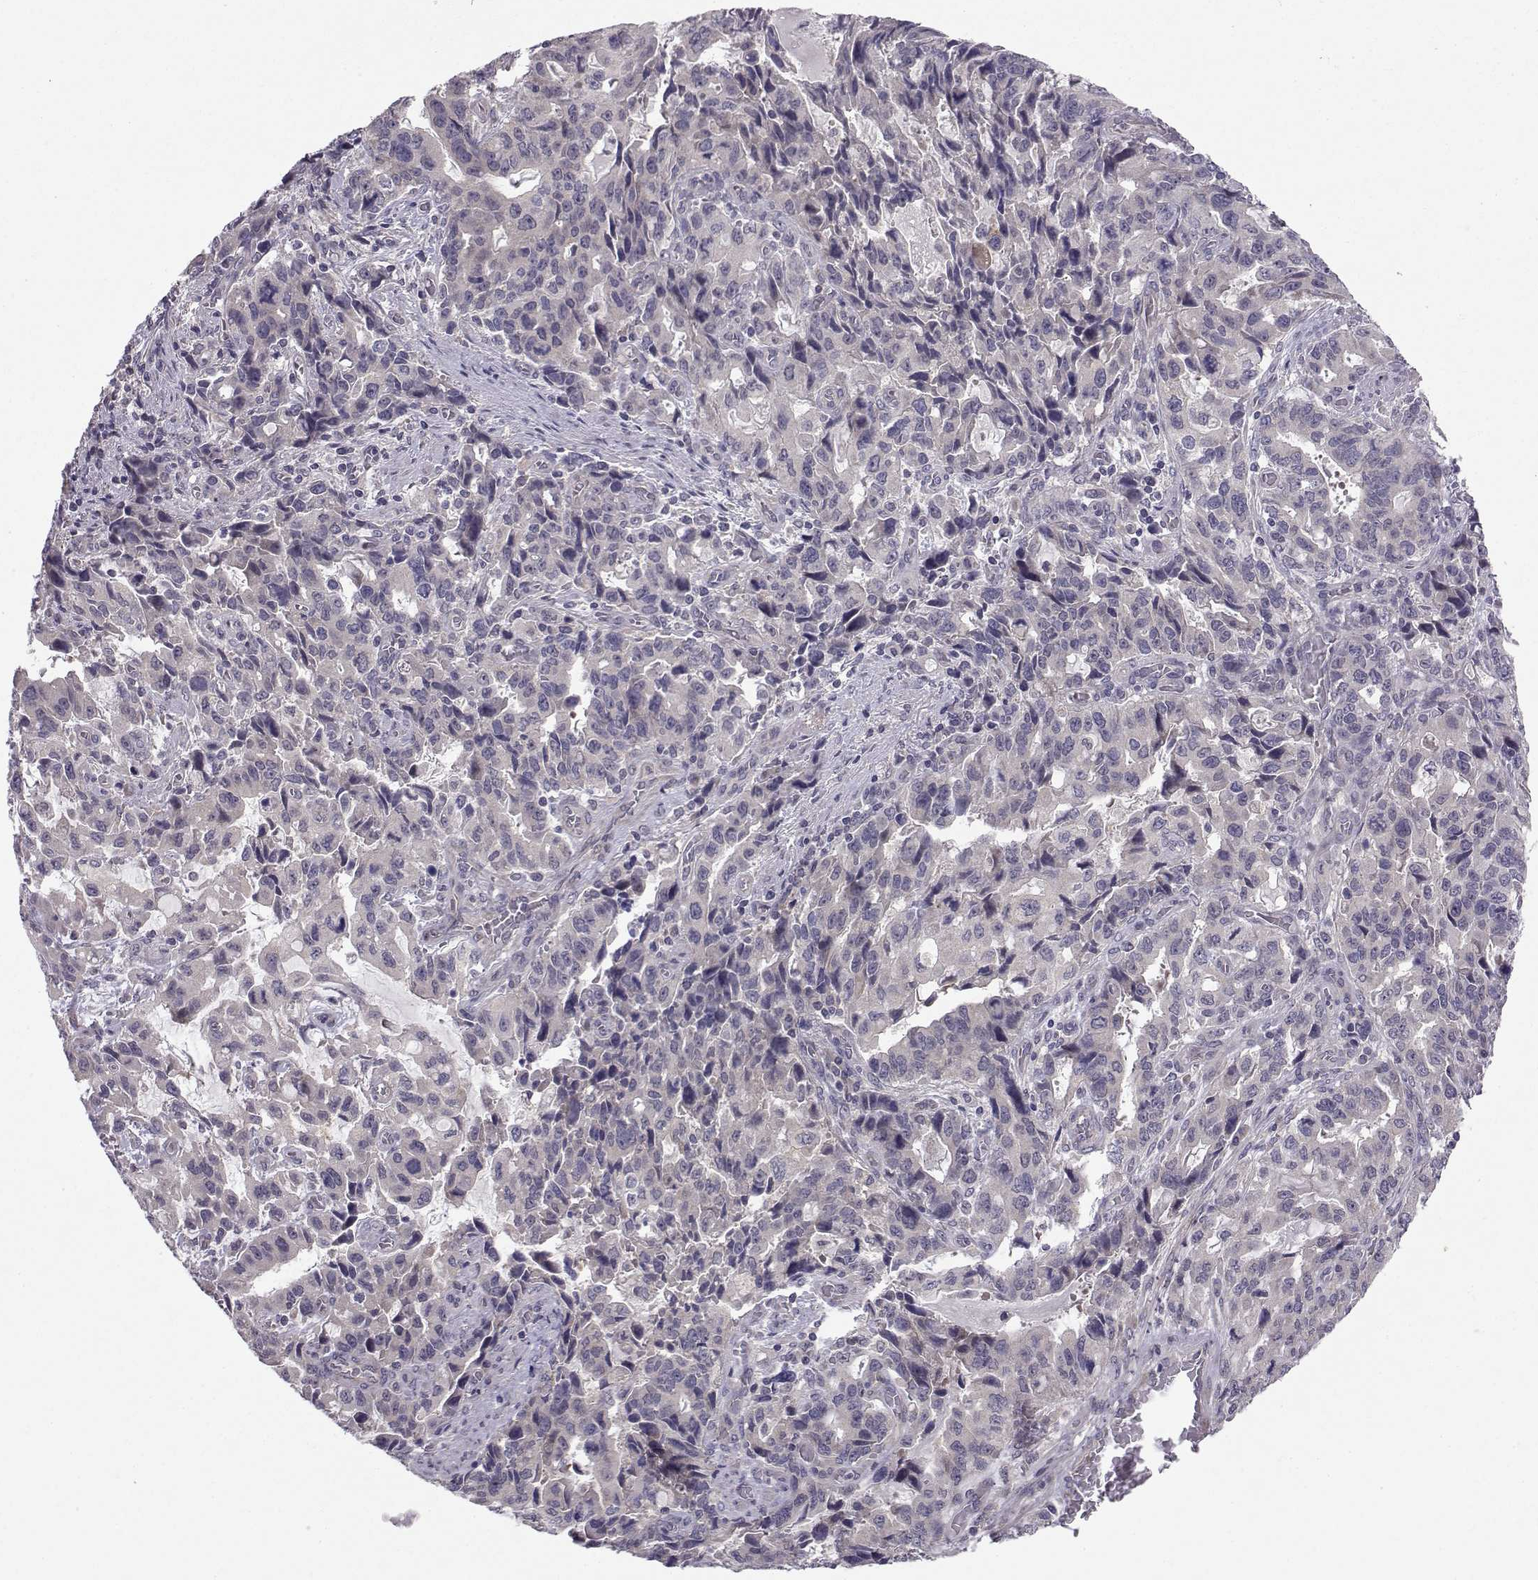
{"staining": {"intensity": "negative", "quantity": "none", "location": "none"}, "tissue": "stomach cancer", "cell_type": "Tumor cells", "image_type": "cancer", "snomed": [{"axis": "morphology", "description": "Adenocarcinoma, NOS"}, {"axis": "topography", "description": "Stomach, upper"}], "caption": "Human stomach cancer stained for a protein using immunohistochemistry demonstrates no staining in tumor cells.", "gene": "PEX5L", "patient": {"sex": "male", "age": 85}}